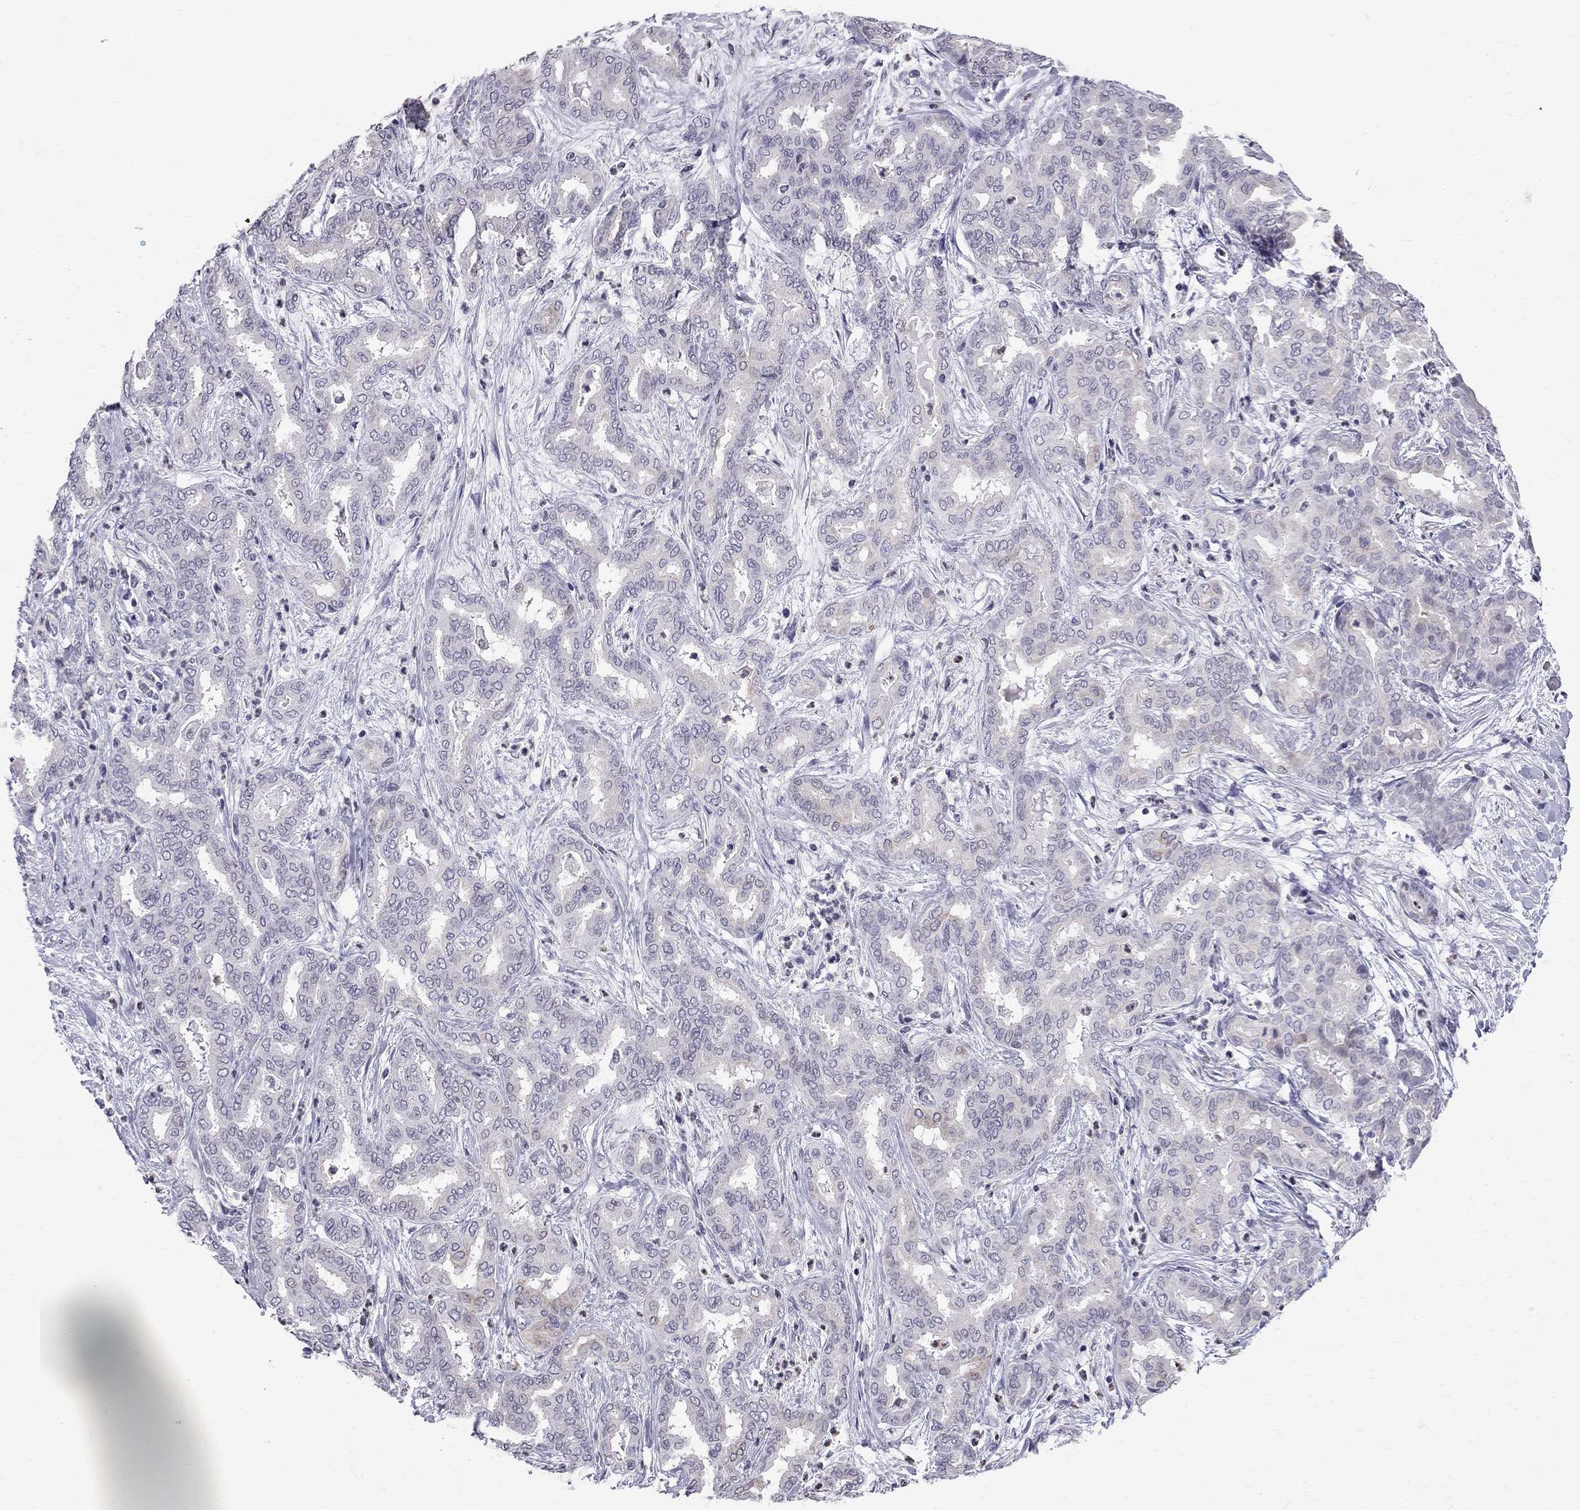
{"staining": {"intensity": "weak", "quantity": "<25%", "location": "cytoplasmic/membranous"}, "tissue": "liver cancer", "cell_type": "Tumor cells", "image_type": "cancer", "snomed": [{"axis": "morphology", "description": "Cholangiocarcinoma"}, {"axis": "topography", "description": "Liver"}], "caption": "A high-resolution photomicrograph shows immunohistochemistry (IHC) staining of liver cancer (cholangiocarcinoma), which demonstrates no significant positivity in tumor cells.", "gene": "MUC15", "patient": {"sex": "female", "age": 64}}